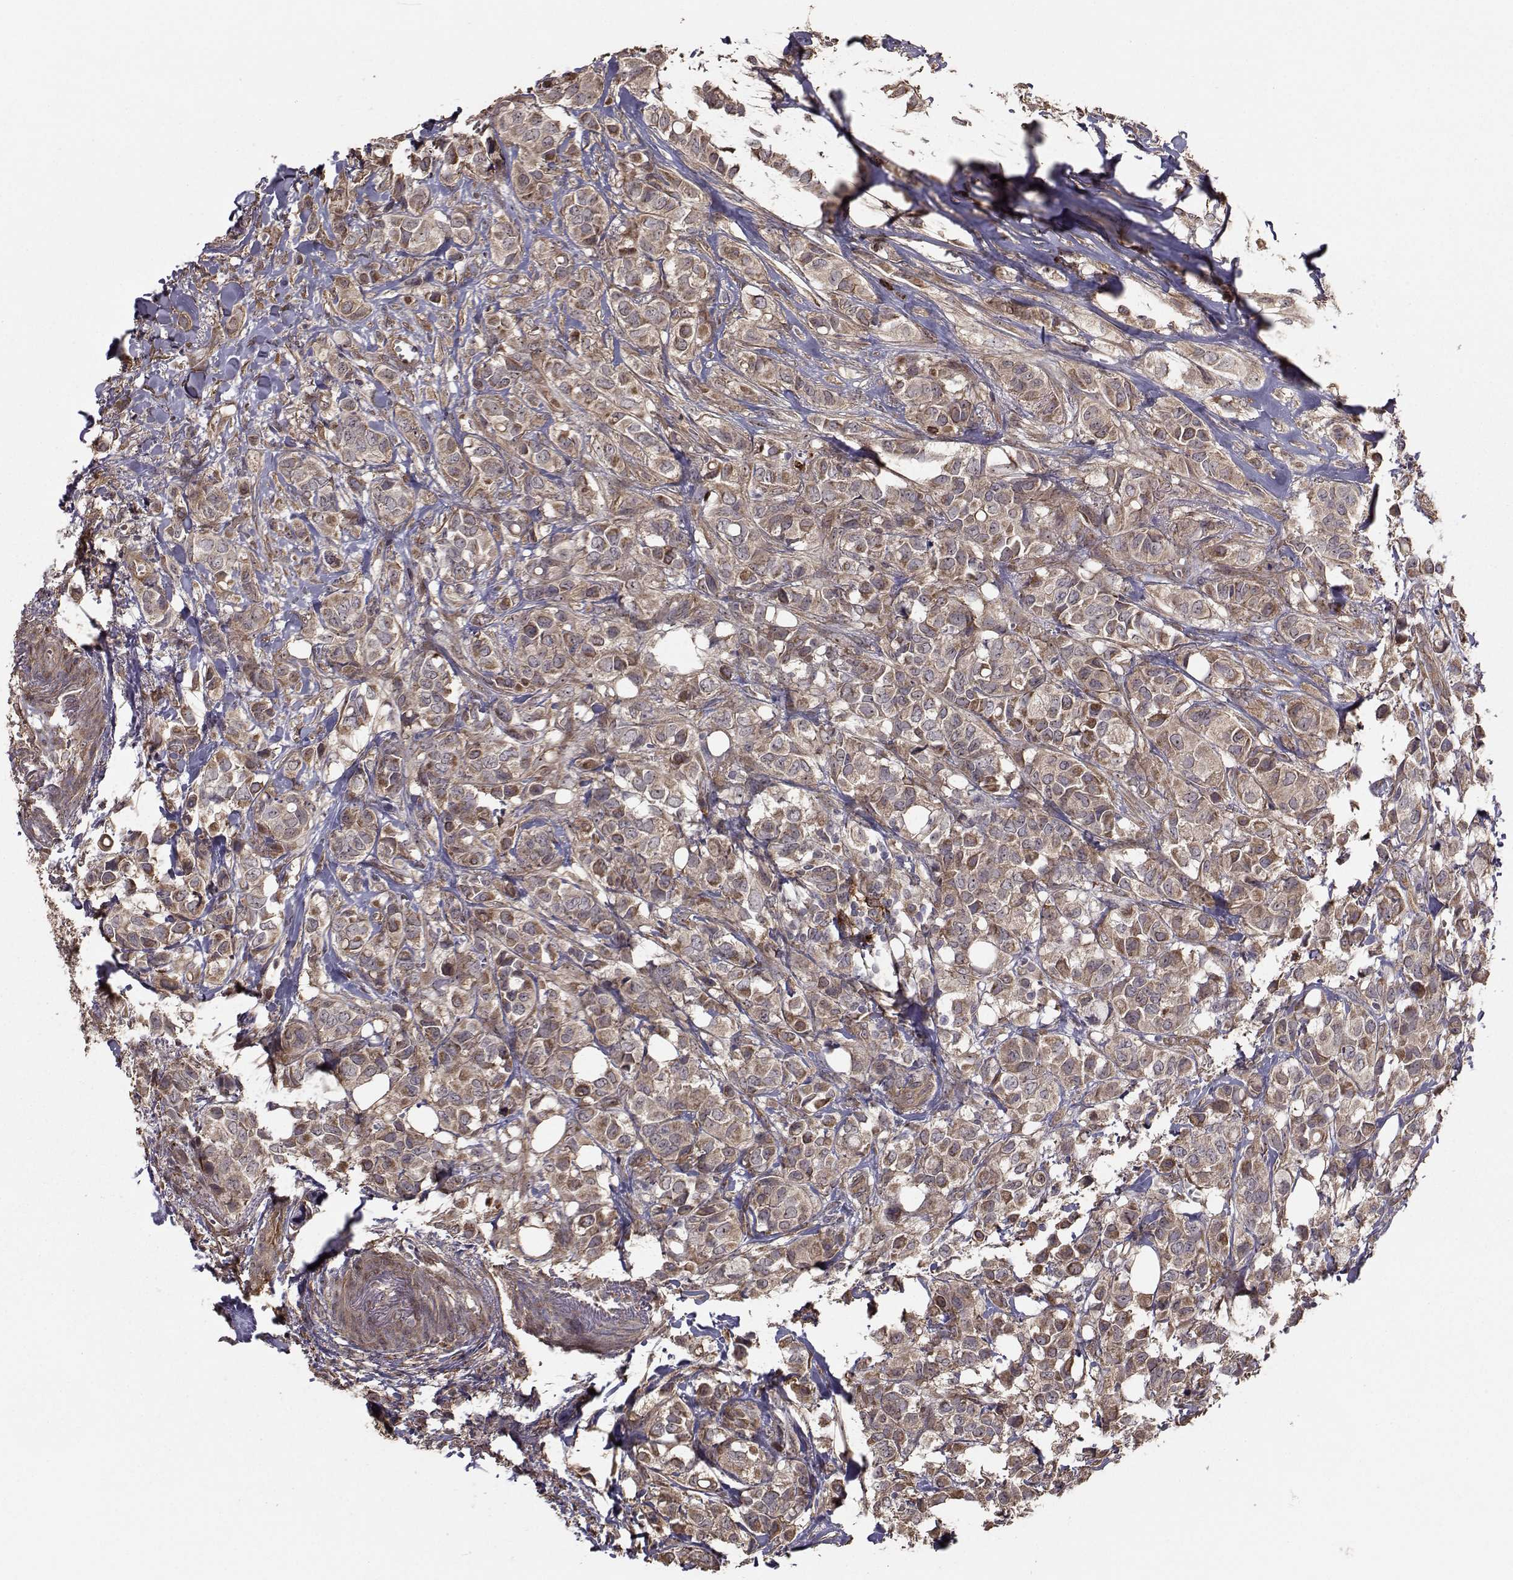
{"staining": {"intensity": "weak", "quantity": ">75%", "location": "cytoplasmic/membranous"}, "tissue": "breast cancer", "cell_type": "Tumor cells", "image_type": "cancer", "snomed": [{"axis": "morphology", "description": "Duct carcinoma"}, {"axis": "topography", "description": "Breast"}], "caption": "Immunohistochemical staining of human invasive ductal carcinoma (breast) reveals weak cytoplasmic/membranous protein expression in approximately >75% of tumor cells.", "gene": "TRIP10", "patient": {"sex": "female", "age": 85}}